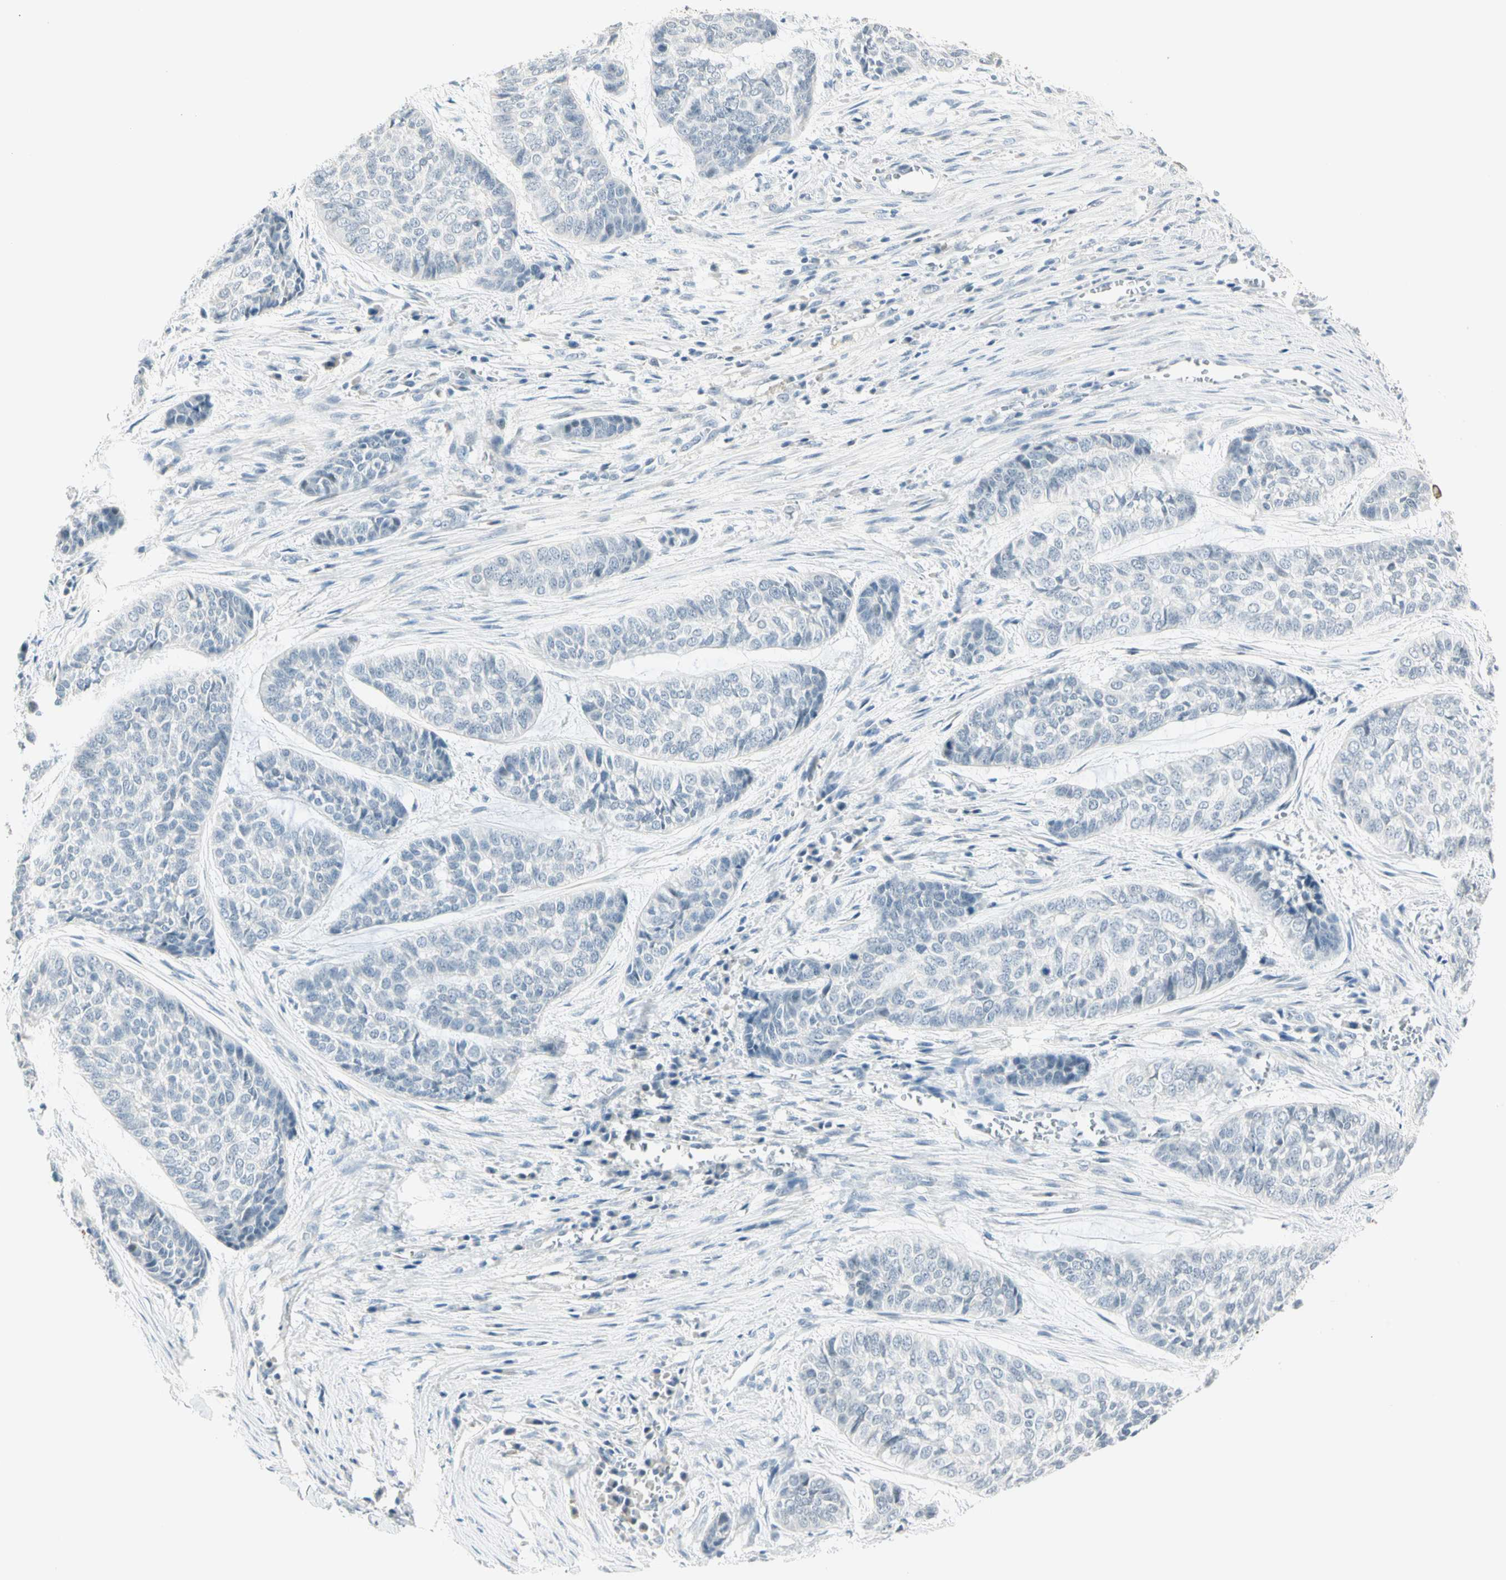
{"staining": {"intensity": "negative", "quantity": "none", "location": "none"}, "tissue": "skin cancer", "cell_type": "Tumor cells", "image_type": "cancer", "snomed": [{"axis": "morphology", "description": "Basal cell carcinoma"}, {"axis": "topography", "description": "Skin"}], "caption": "A photomicrograph of human basal cell carcinoma (skin) is negative for staining in tumor cells.", "gene": "MLLT10", "patient": {"sex": "female", "age": 64}}